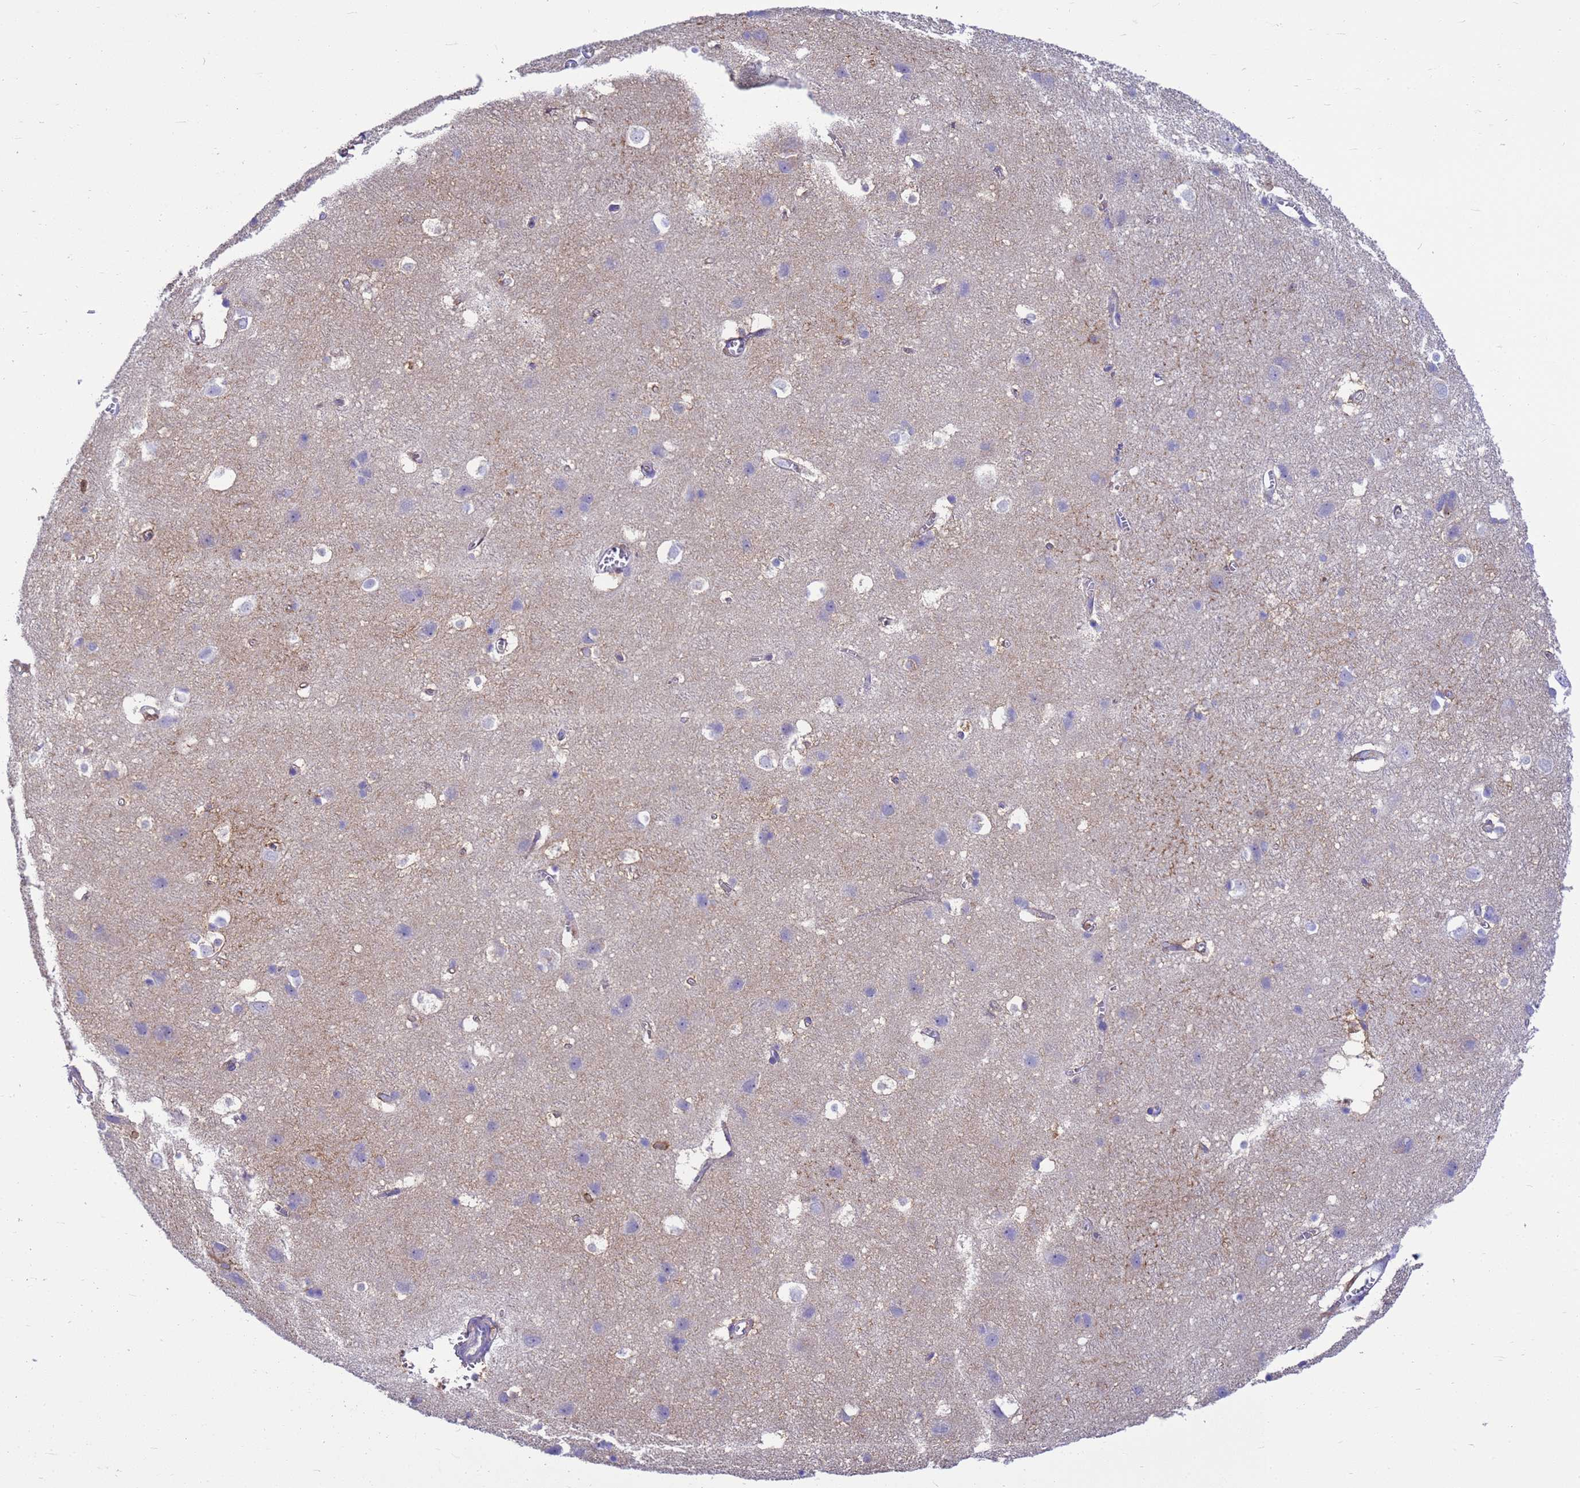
{"staining": {"intensity": "weak", "quantity": "25%-75%", "location": "cytoplasmic/membranous"}, "tissue": "cerebral cortex", "cell_type": "Endothelial cells", "image_type": "normal", "snomed": [{"axis": "morphology", "description": "Normal tissue, NOS"}, {"axis": "topography", "description": "Cerebral cortex"}], "caption": "An immunohistochemistry histopathology image of normal tissue is shown. Protein staining in brown labels weak cytoplasmic/membranous positivity in cerebral cortex within endothelial cells. The staining was performed using DAB to visualize the protein expression in brown, while the nuclei were stained in blue with hematoxylin (Magnification: 20x).", "gene": "ZNF235", "patient": {"sex": "male", "age": 54}}